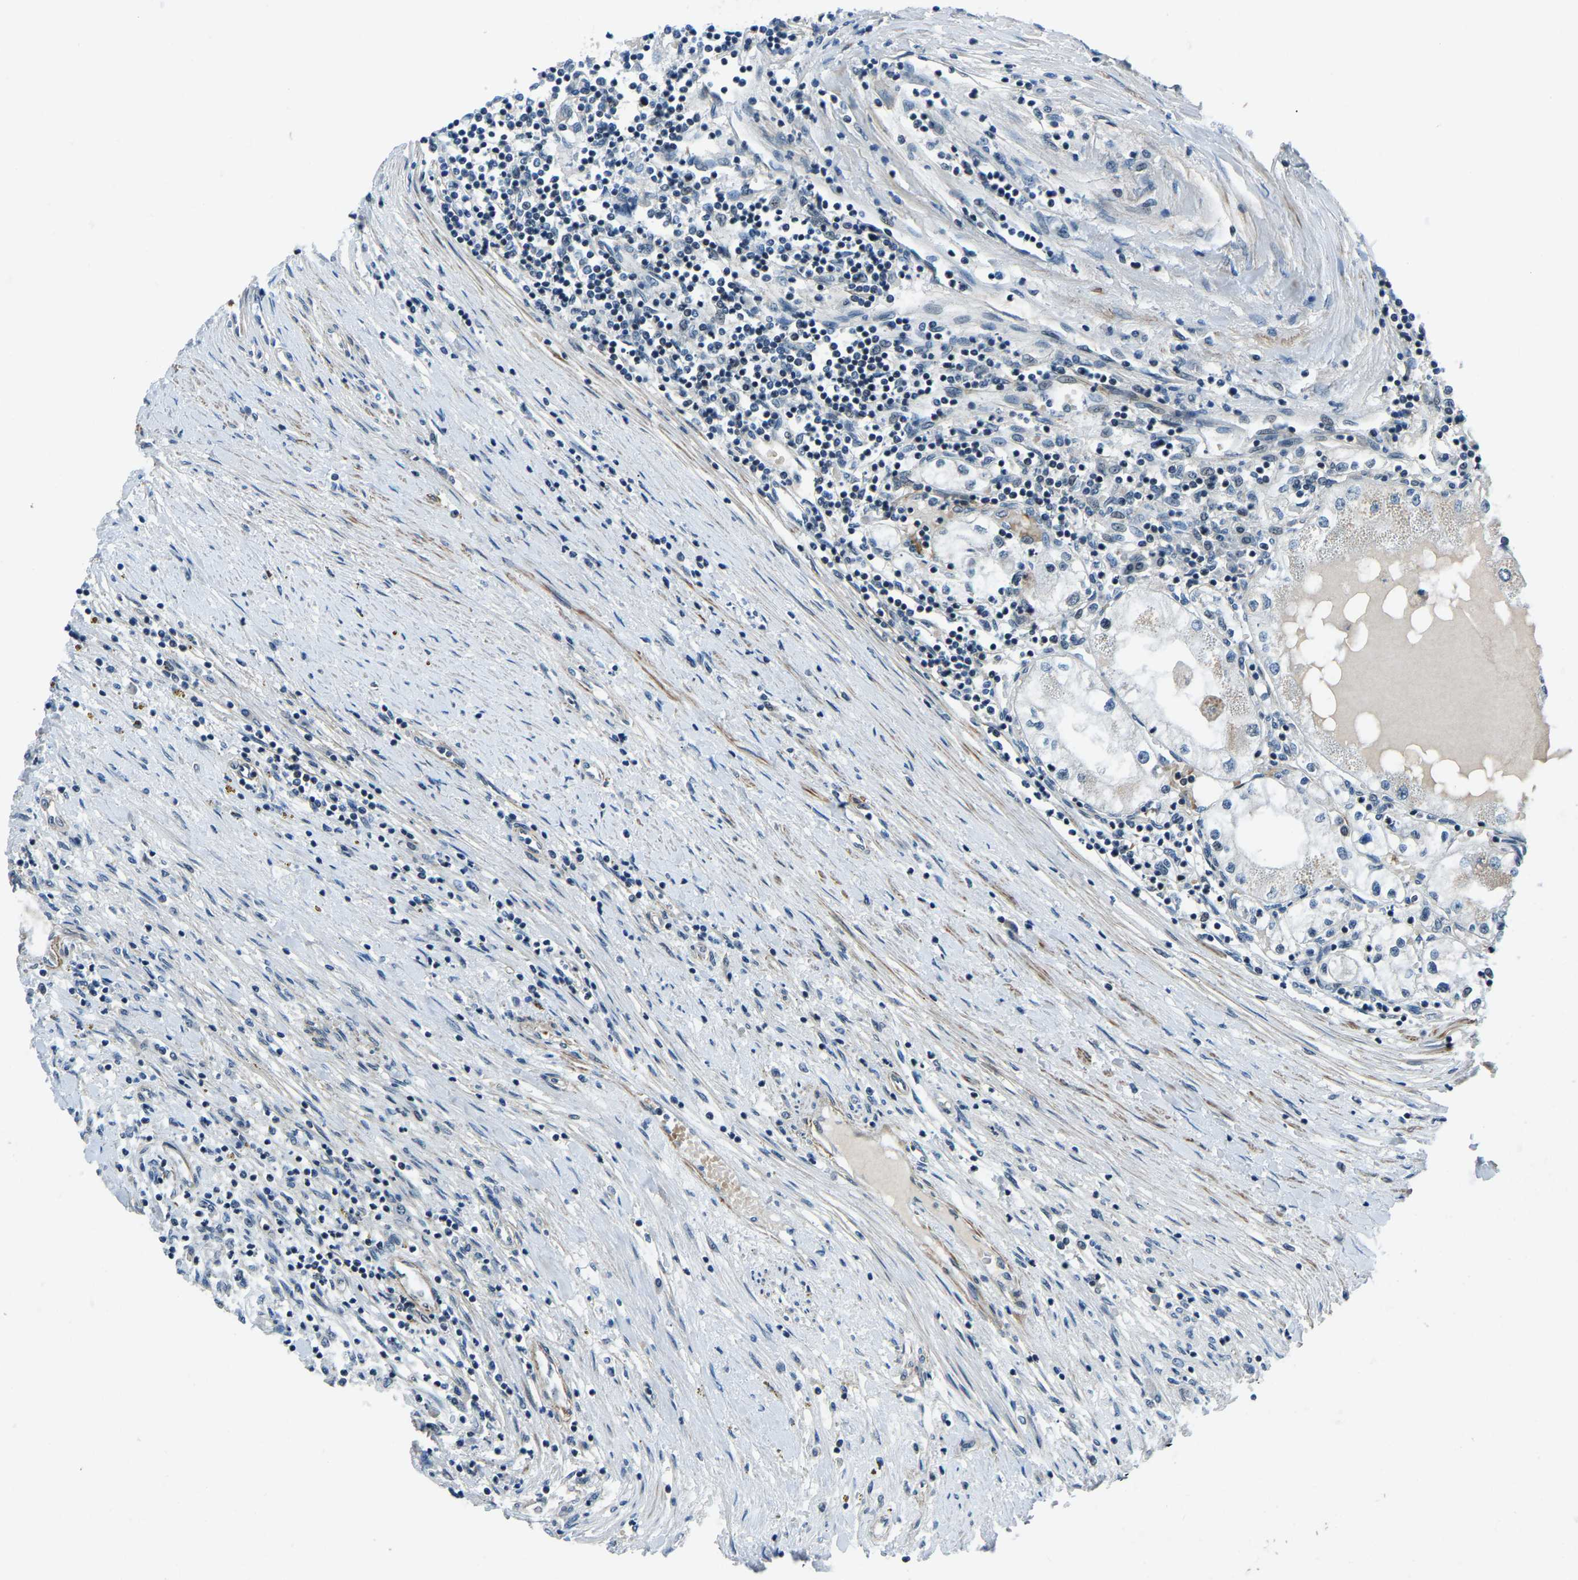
{"staining": {"intensity": "negative", "quantity": "none", "location": "none"}, "tissue": "renal cancer", "cell_type": "Tumor cells", "image_type": "cancer", "snomed": [{"axis": "morphology", "description": "Adenocarcinoma, NOS"}, {"axis": "topography", "description": "Kidney"}], "caption": "Immunohistochemical staining of renal adenocarcinoma demonstrates no significant positivity in tumor cells.", "gene": "PRCC", "patient": {"sex": "male", "age": 68}}